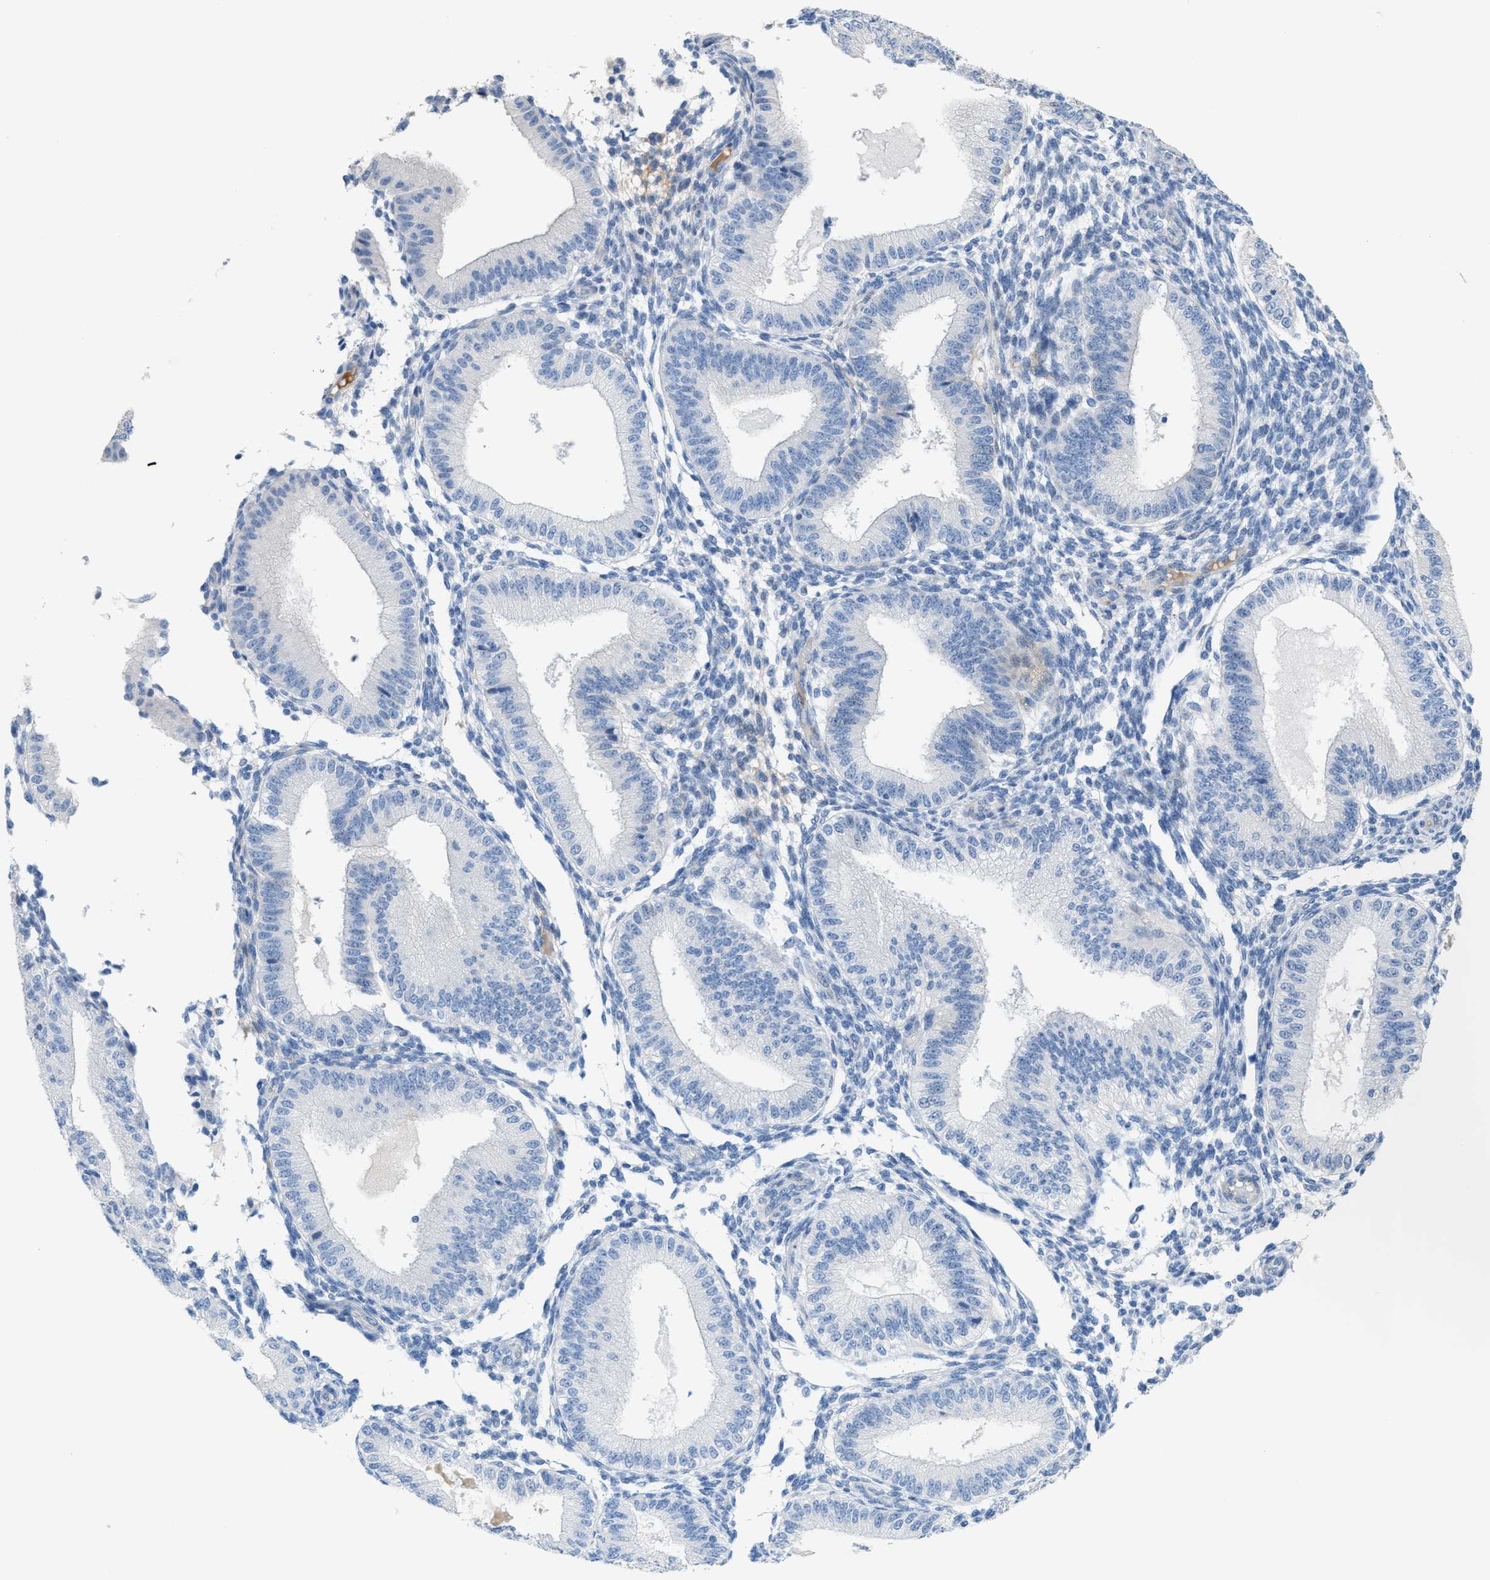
{"staining": {"intensity": "negative", "quantity": "none", "location": "none"}, "tissue": "endometrium", "cell_type": "Cells in endometrial stroma", "image_type": "normal", "snomed": [{"axis": "morphology", "description": "Normal tissue, NOS"}, {"axis": "topography", "description": "Endometrium"}], "caption": "Immunohistochemical staining of benign human endometrium reveals no significant staining in cells in endometrial stroma.", "gene": "MPP3", "patient": {"sex": "female", "age": 39}}